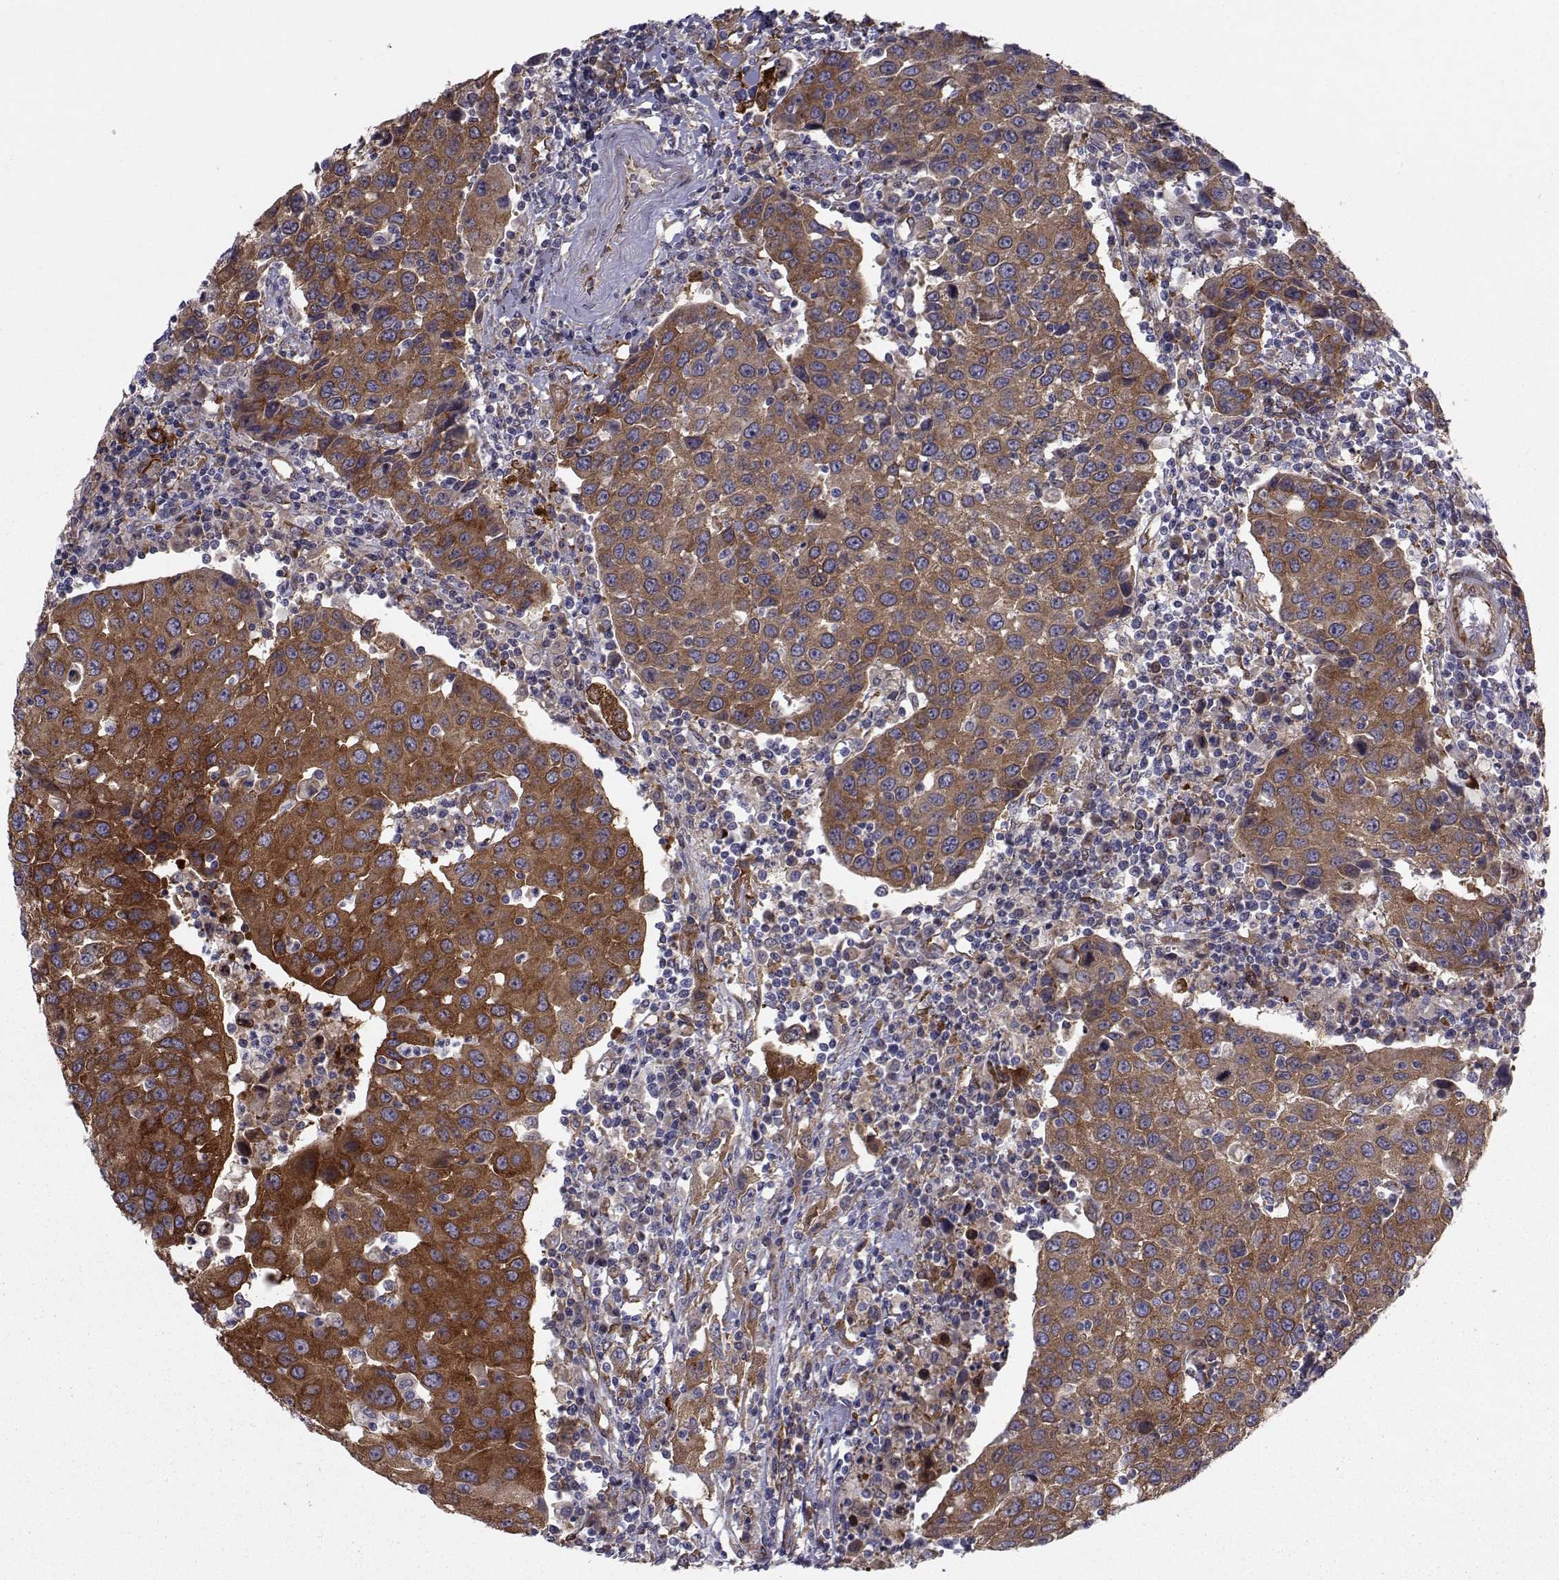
{"staining": {"intensity": "strong", "quantity": ">75%", "location": "cytoplasmic/membranous"}, "tissue": "urothelial cancer", "cell_type": "Tumor cells", "image_type": "cancer", "snomed": [{"axis": "morphology", "description": "Urothelial carcinoma, High grade"}, {"axis": "topography", "description": "Urinary bladder"}], "caption": "A photomicrograph showing strong cytoplasmic/membranous positivity in about >75% of tumor cells in high-grade urothelial carcinoma, as visualized by brown immunohistochemical staining.", "gene": "TRIP10", "patient": {"sex": "female", "age": 85}}